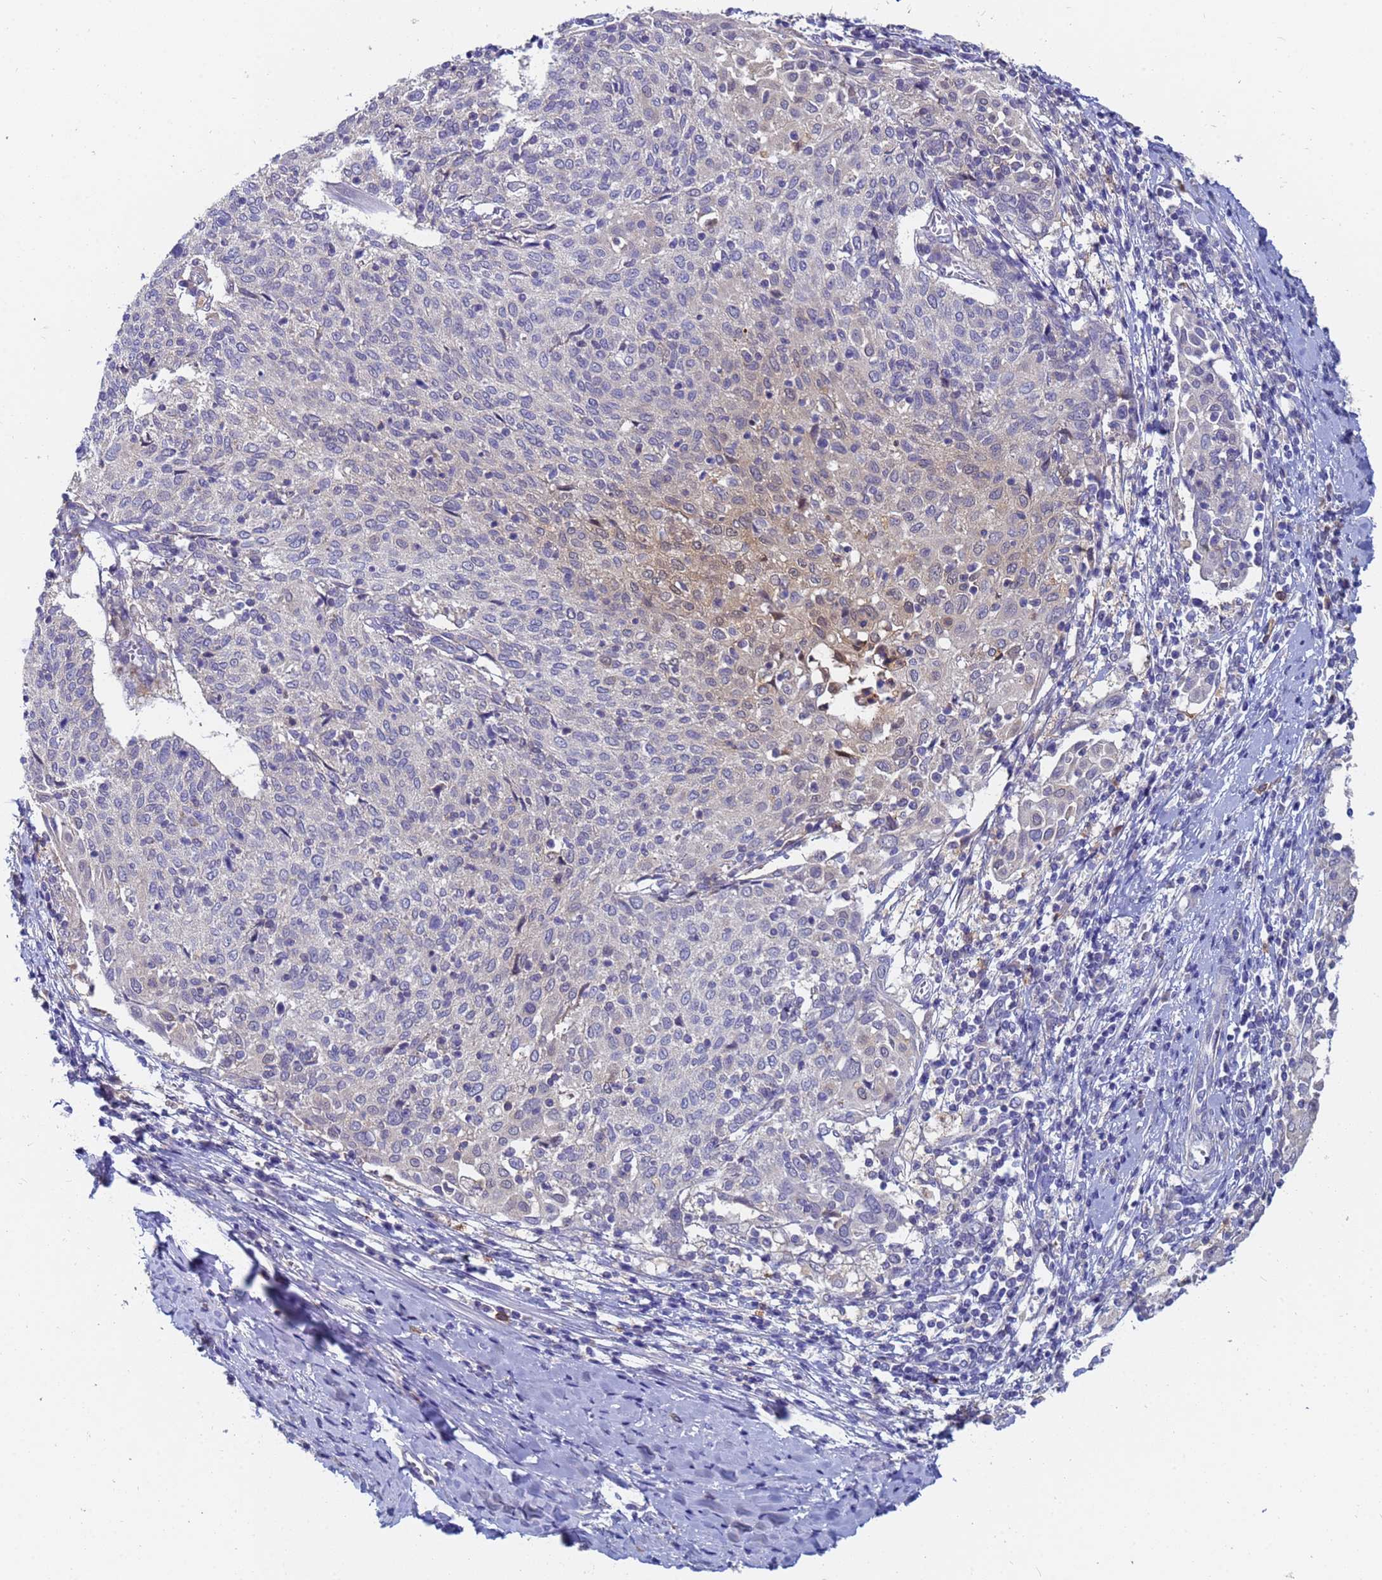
{"staining": {"intensity": "negative", "quantity": "none", "location": "none"}, "tissue": "cervical cancer", "cell_type": "Tumor cells", "image_type": "cancer", "snomed": [{"axis": "morphology", "description": "Squamous cell carcinoma, NOS"}, {"axis": "topography", "description": "Cervix"}], "caption": "IHC of human squamous cell carcinoma (cervical) reveals no positivity in tumor cells.", "gene": "TTLL11", "patient": {"sex": "female", "age": 52}}